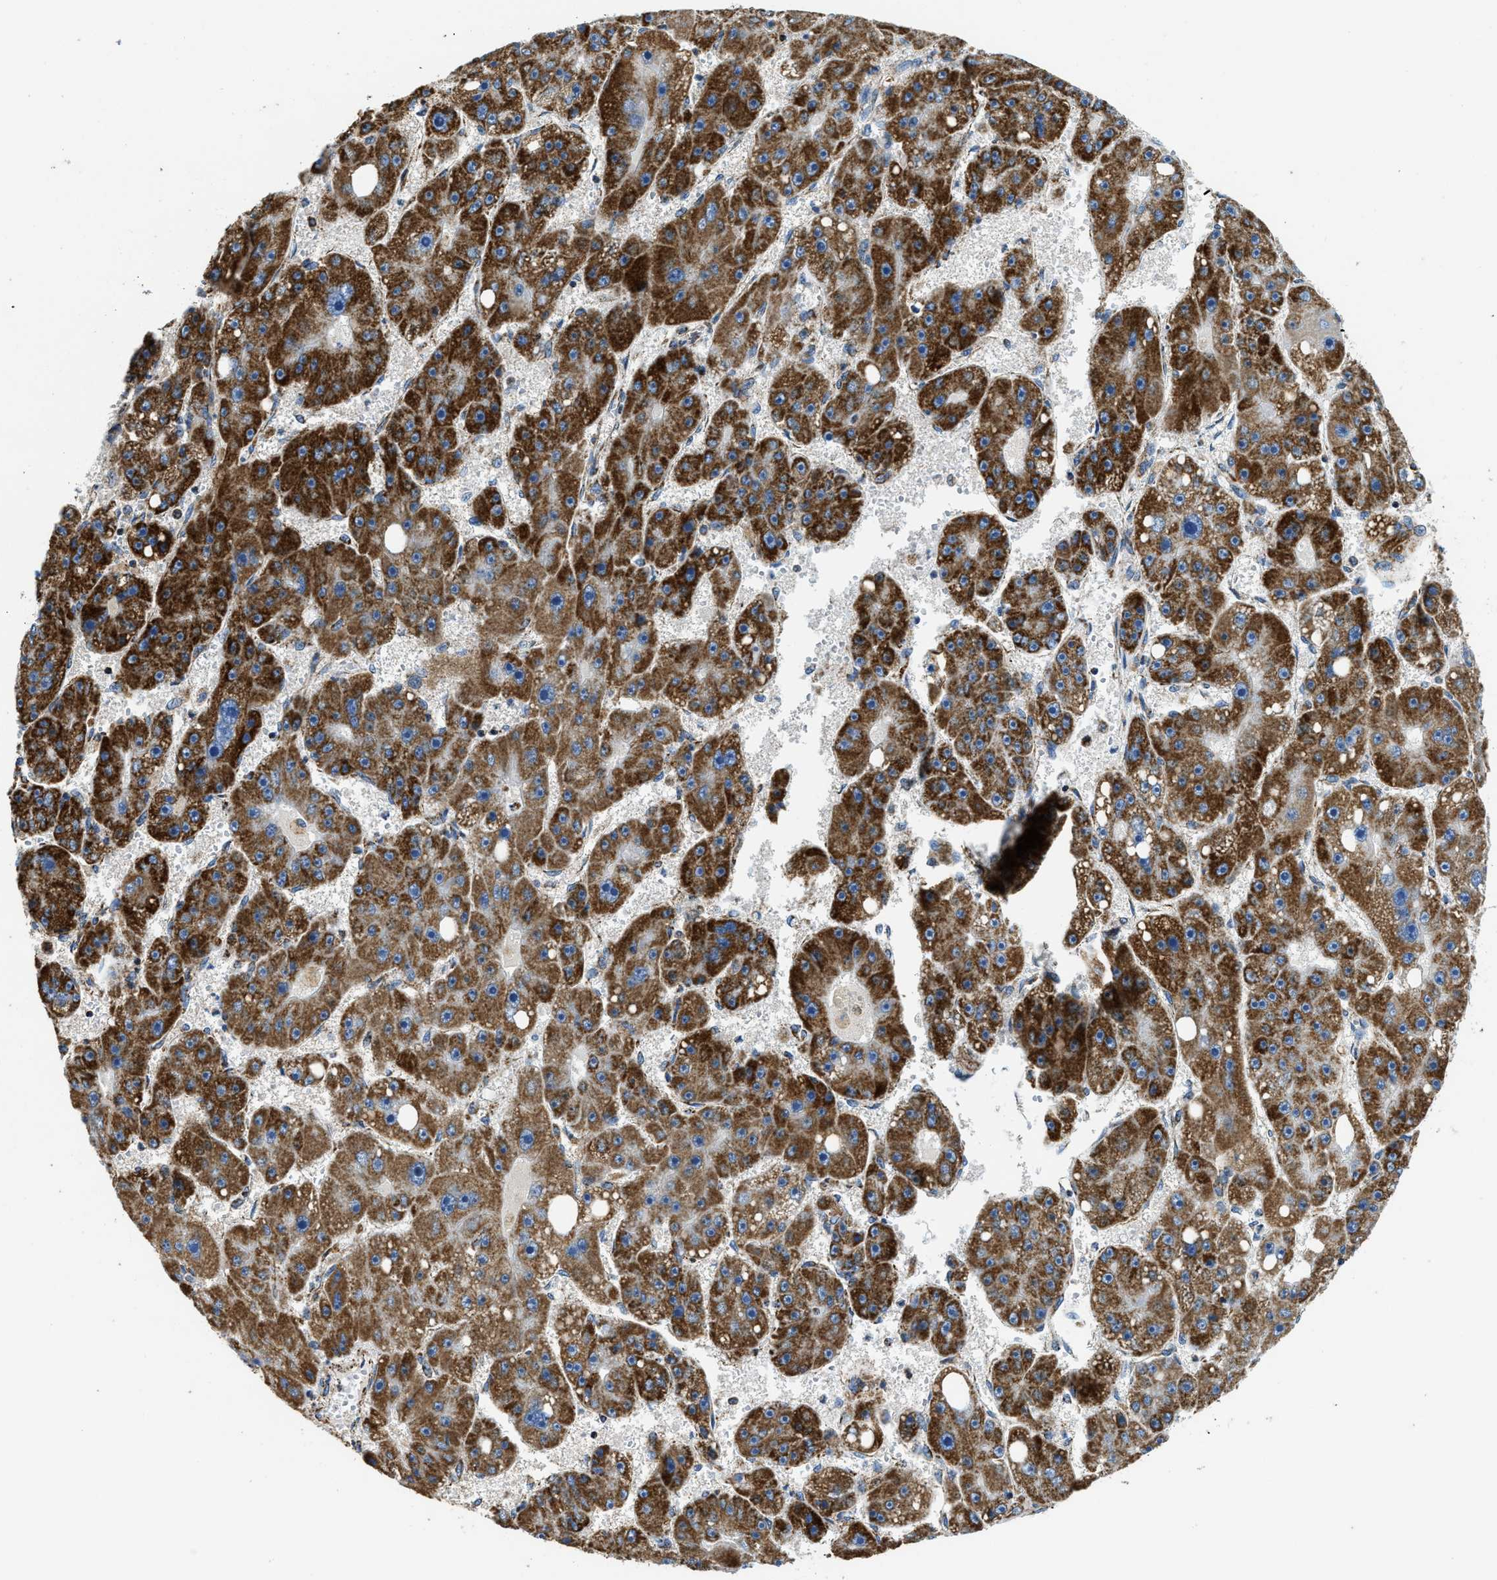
{"staining": {"intensity": "strong", "quantity": ">75%", "location": "cytoplasmic/membranous"}, "tissue": "liver cancer", "cell_type": "Tumor cells", "image_type": "cancer", "snomed": [{"axis": "morphology", "description": "Carcinoma, Hepatocellular, NOS"}, {"axis": "topography", "description": "Liver"}], "caption": "Immunohistochemistry (IHC) image of human liver hepatocellular carcinoma stained for a protein (brown), which demonstrates high levels of strong cytoplasmic/membranous expression in approximately >75% of tumor cells.", "gene": "STK33", "patient": {"sex": "female", "age": 61}}